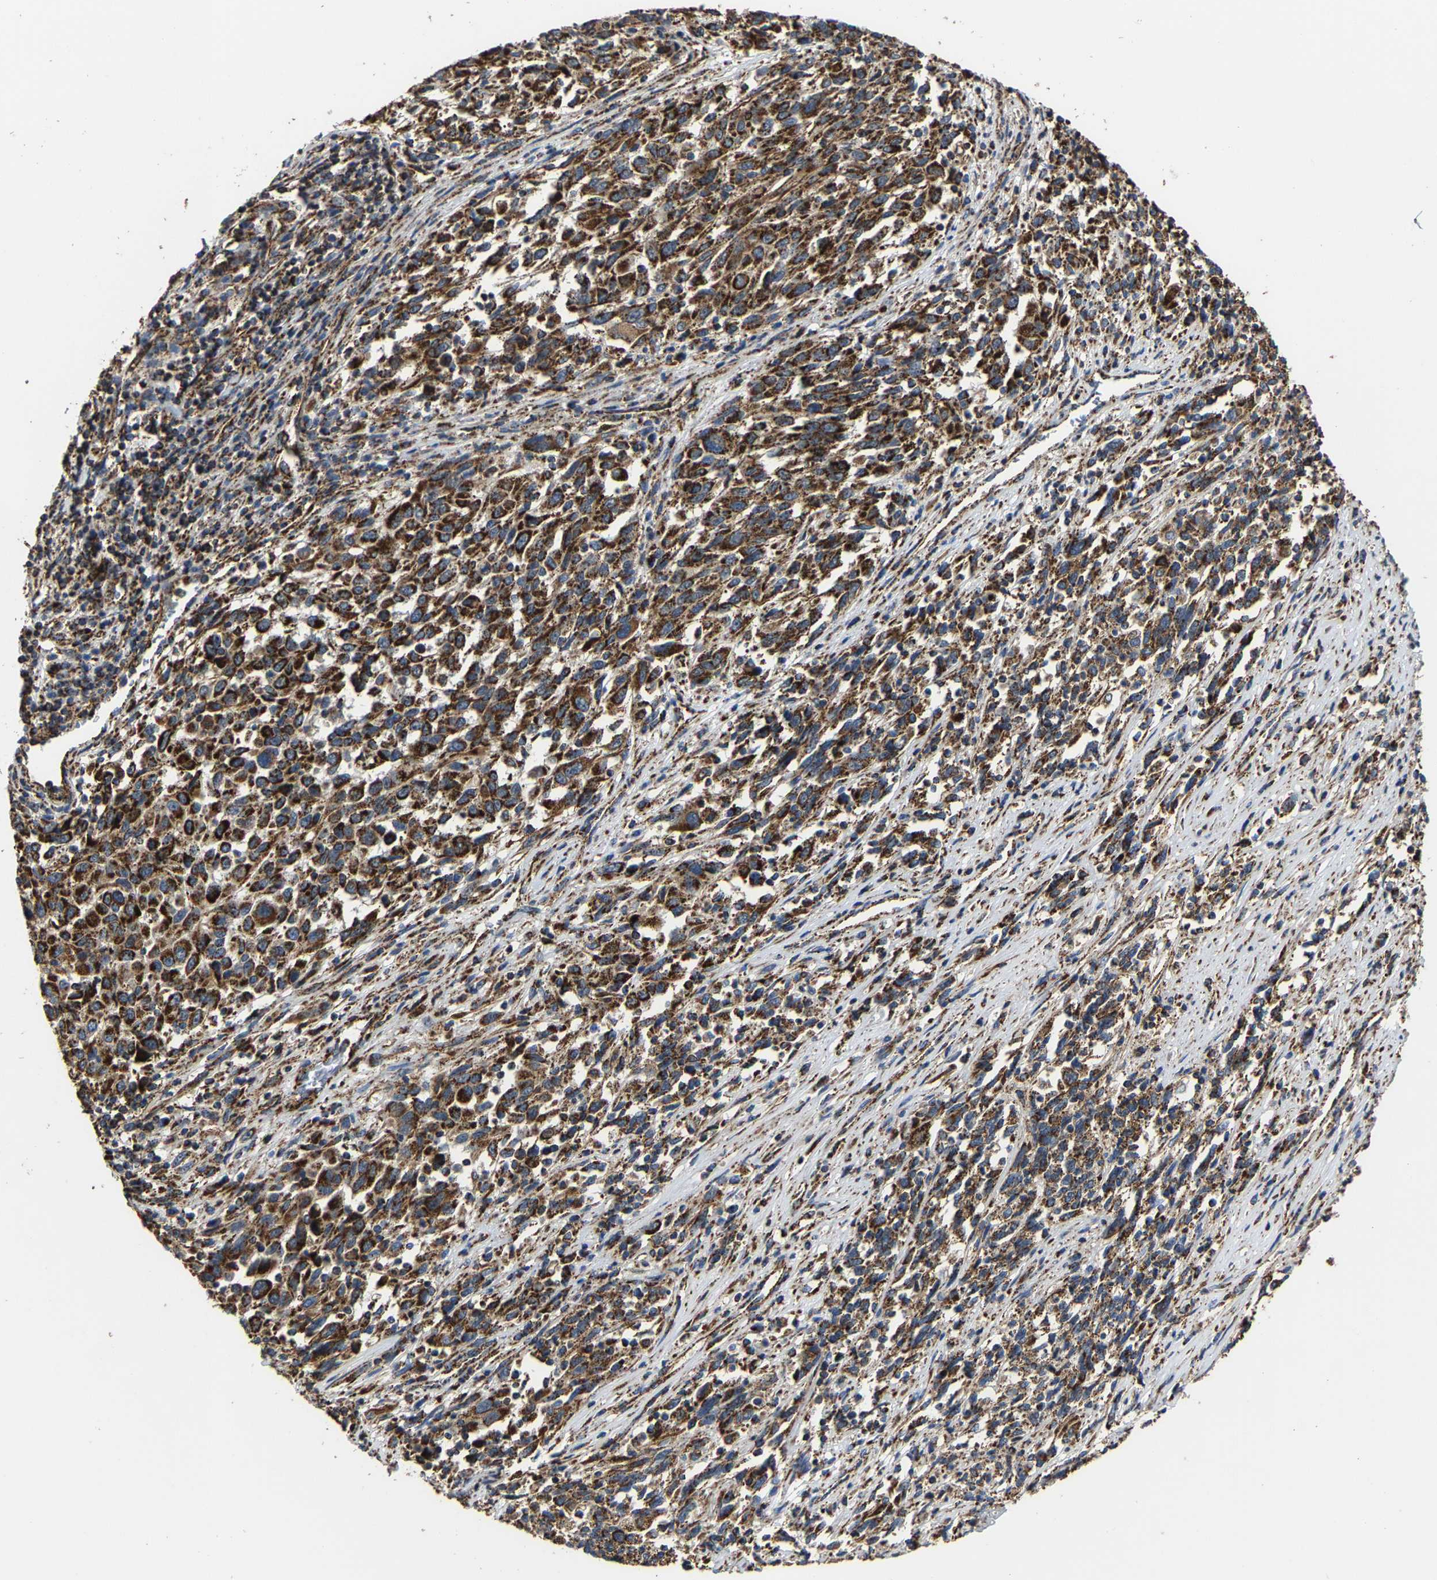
{"staining": {"intensity": "strong", "quantity": ">75%", "location": "cytoplasmic/membranous"}, "tissue": "melanoma", "cell_type": "Tumor cells", "image_type": "cancer", "snomed": [{"axis": "morphology", "description": "Malignant melanoma, Metastatic site"}, {"axis": "topography", "description": "Lymph node"}], "caption": "Protein staining demonstrates strong cytoplasmic/membranous expression in about >75% of tumor cells in melanoma. (DAB (3,3'-diaminobenzidine) IHC, brown staining for protein, blue staining for nuclei).", "gene": "NDUFV3", "patient": {"sex": "male", "age": 61}}